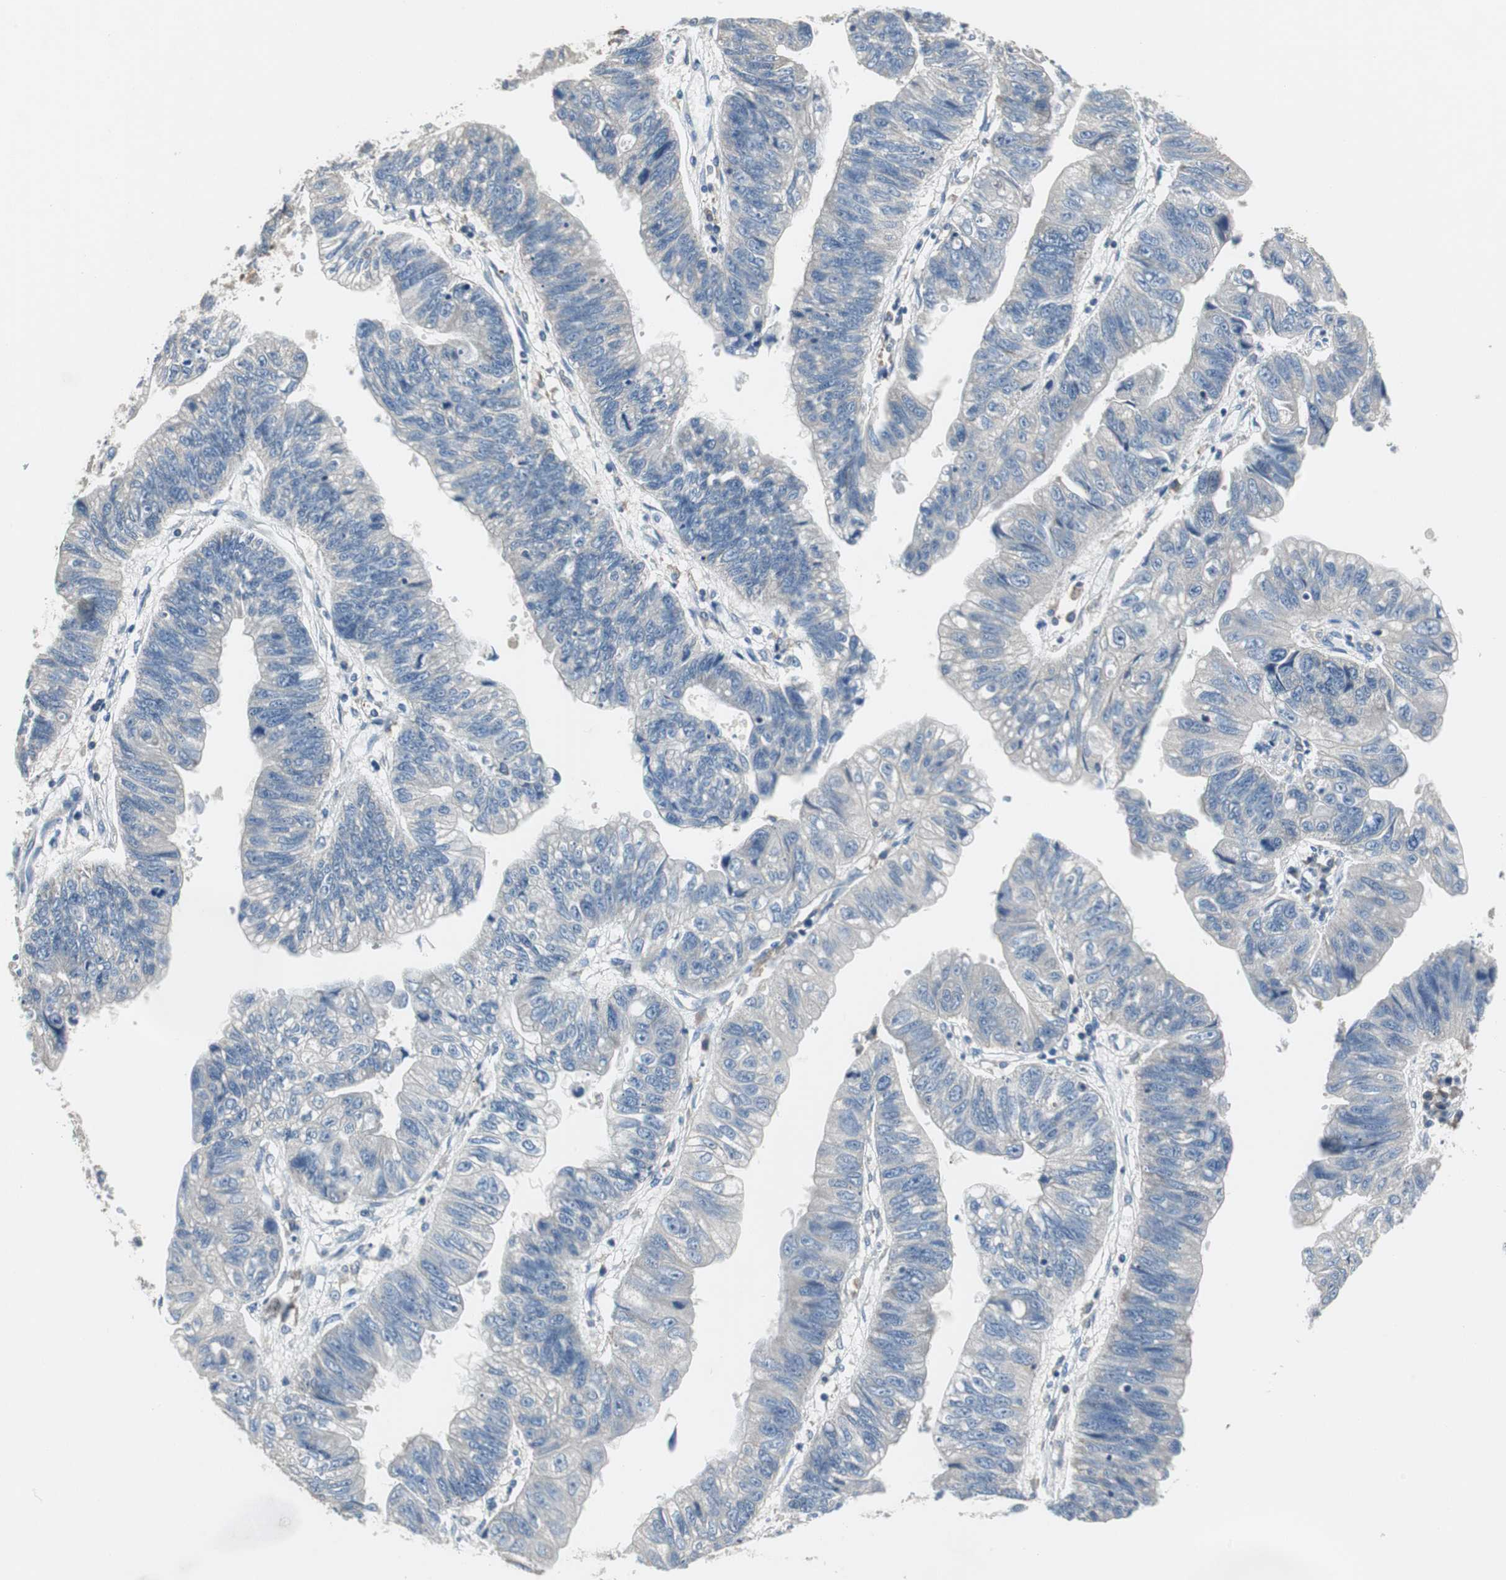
{"staining": {"intensity": "negative", "quantity": "none", "location": "none"}, "tissue": "stomach cancer", "cell_type": "Tumor cells", "image_type": "cancer", "snomed": [{"axis": "morphology", "description": "Adenocarcinoma, NOS"}, {"axis": "topography", "description": "Stomach"}], "caption": "Tumor cells are negative for protein expression in human stomach cancer.", "gene": "PRKCA", "patient": {"sex": "male", "age": 59}}